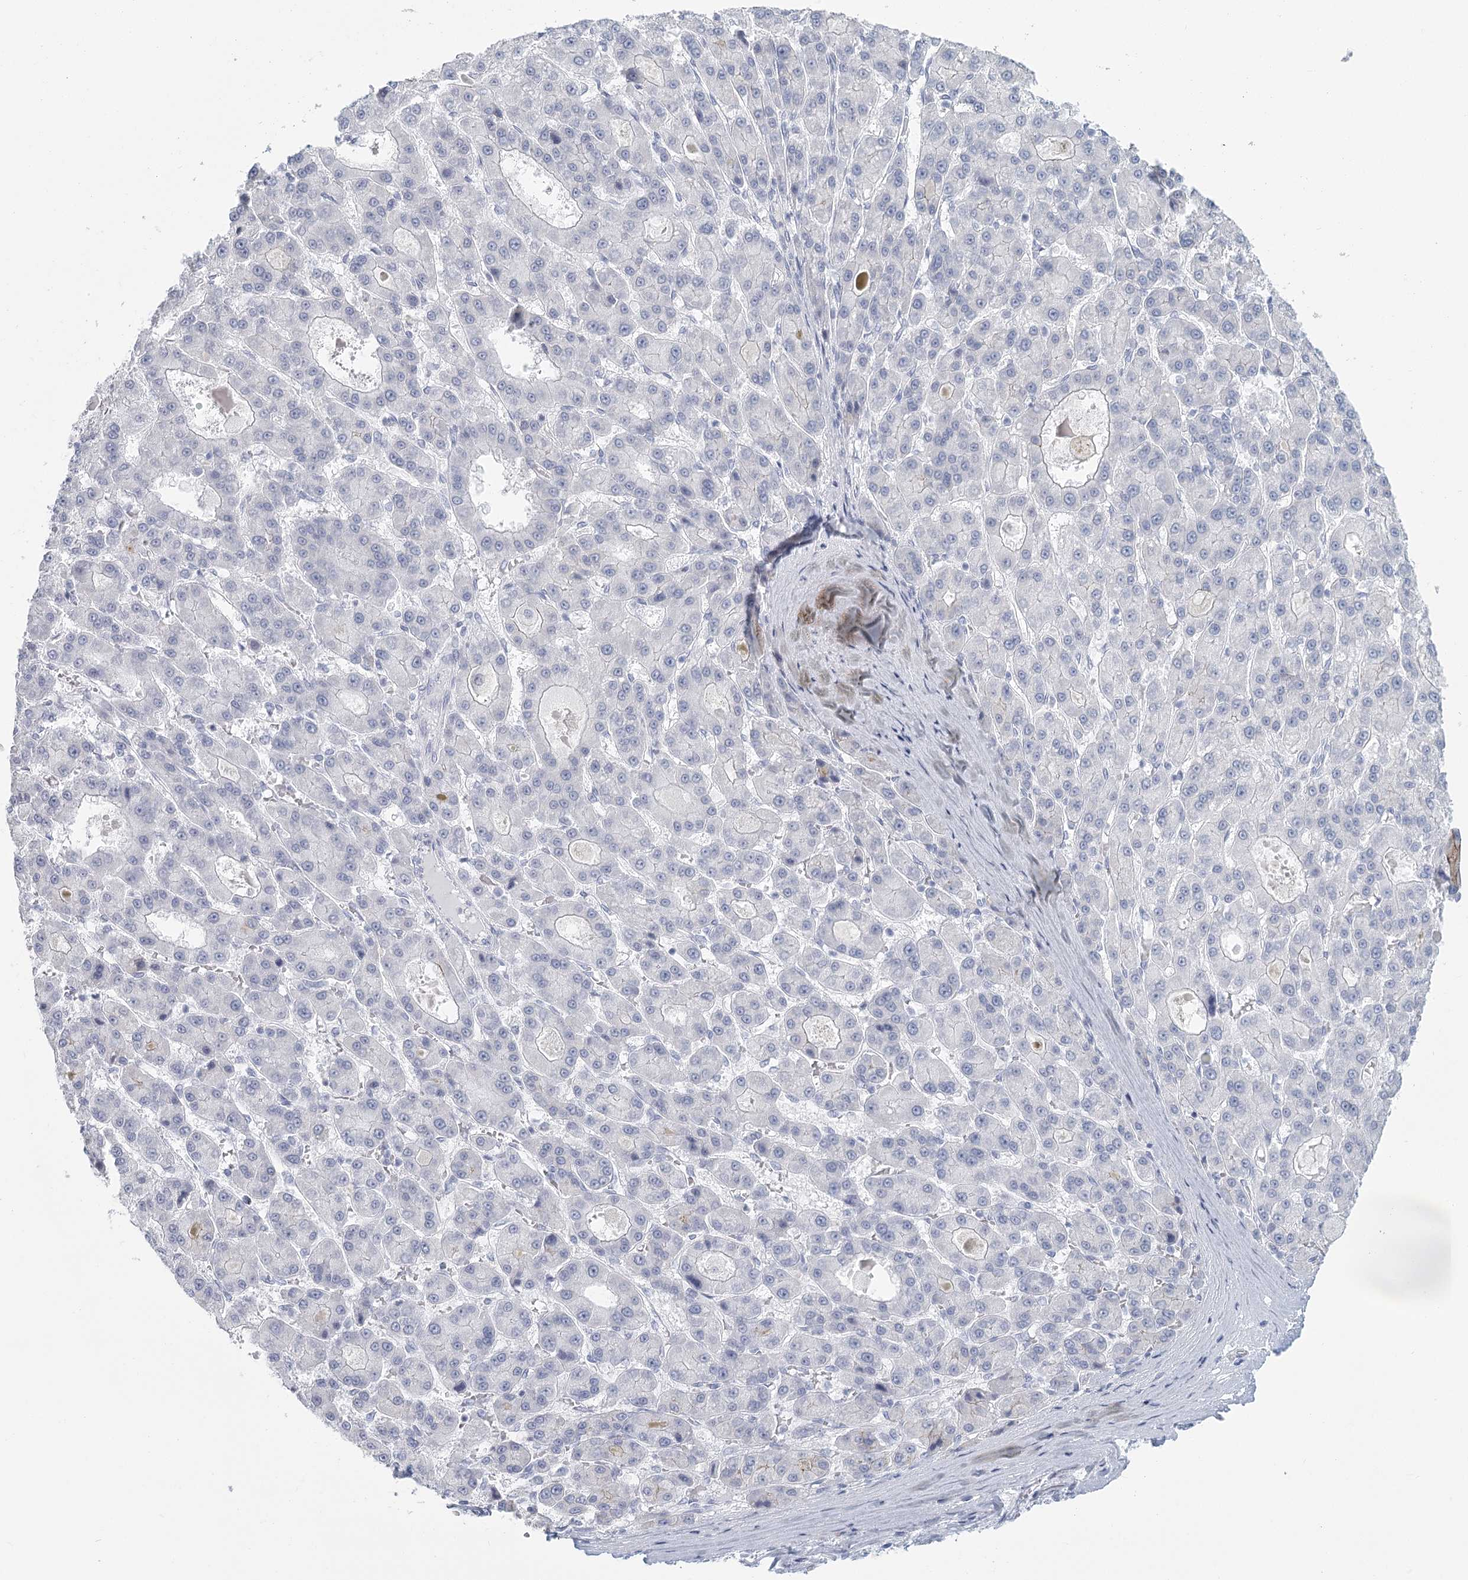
{"staining": {"intensity": "negative", "quantity": "none", "location": "none"}, "tissue": "liver cancer", "cell_type": "Tumor cells", "image_type": "cancer", "snomed": [{"axis": "morphology", "description": "Carcinoma, Hepatocellular, NOS"}, {"axis": "topography", "description": "Liver"}], "caption": "IHC of human hepatocellular carcinoma (liver) demonstrates no positivity in tumor cells.", "gene": "WNT8B", "patient": {"sex": "male", "age": 70}}